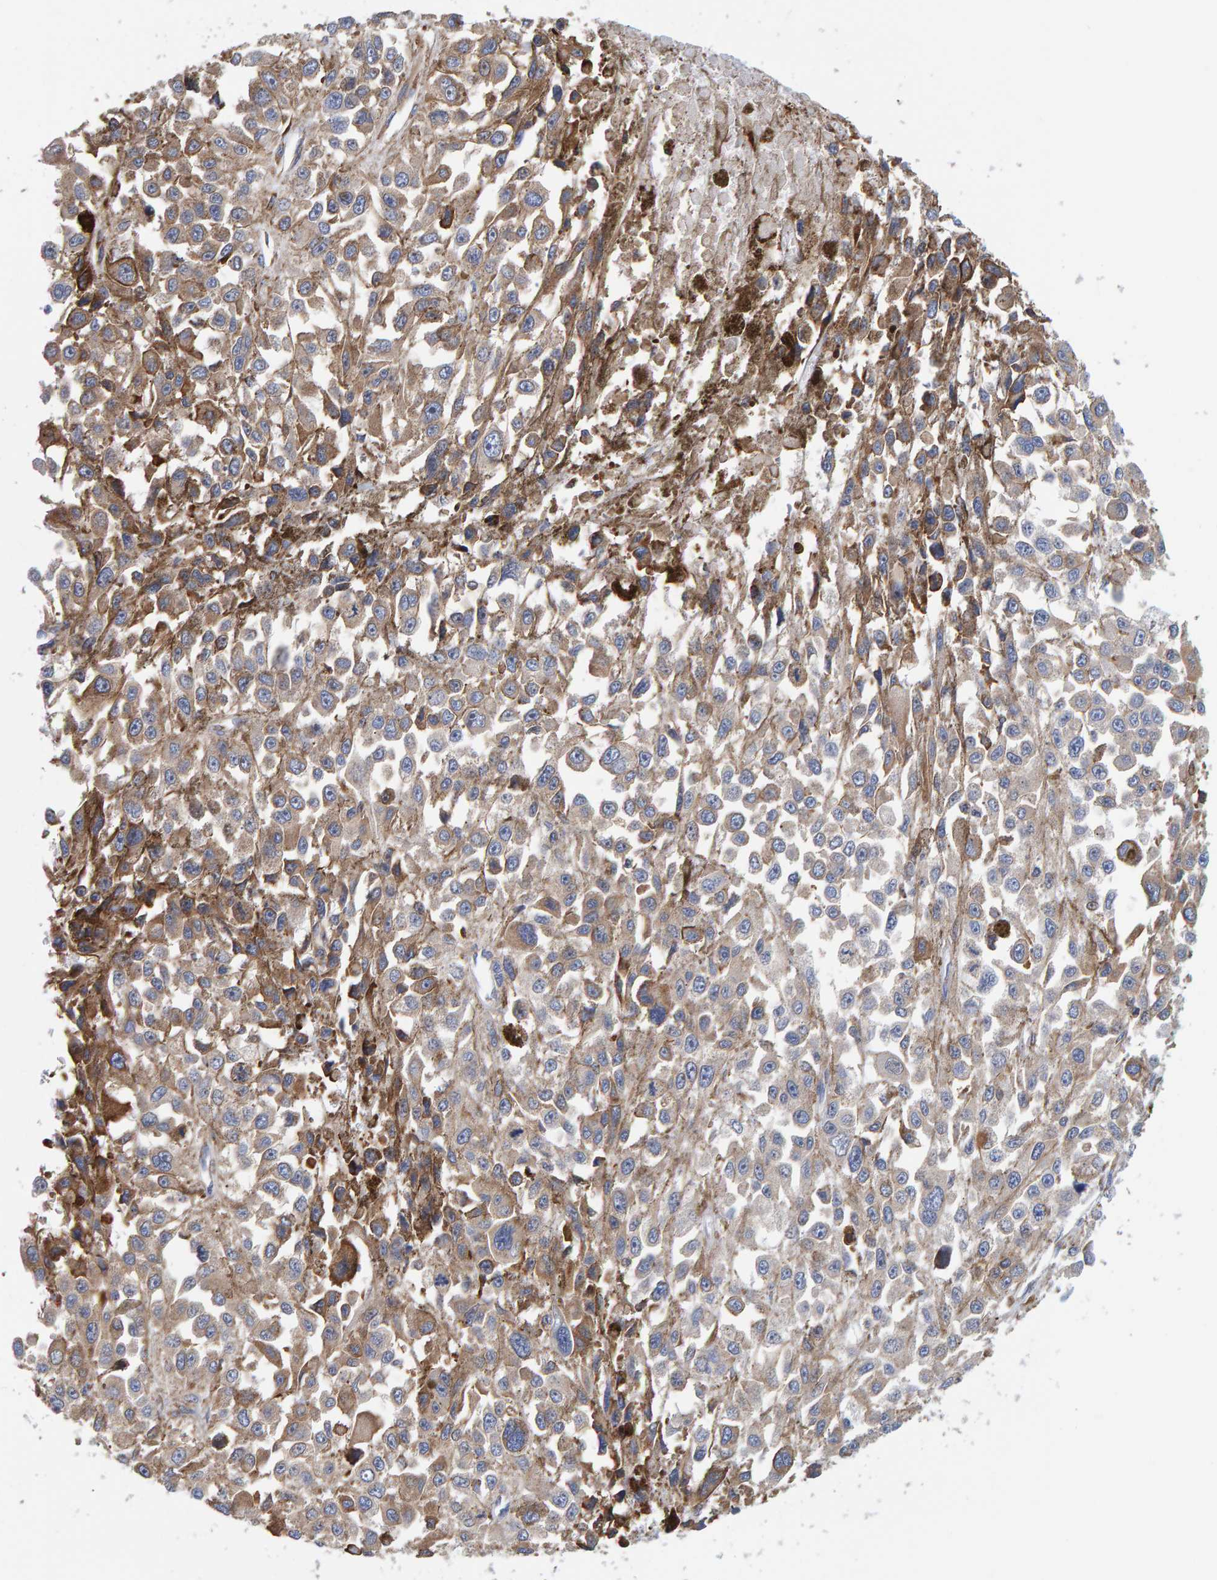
{"staining": {"intensity": "weak", "quantity": "25%-75%", "location": "cytoplasmic/membranous"}, "tissue": "melanoma", "cell_type": "Tumor cells", "image_type": "cancer", "snomed": [{"axis": "morphology", "description": "Malignant melanoma, Metastatic site"}, {"axis": "topography", "description": "Lymph node"}], "caption": "Protein staining of malignant melanoma (metastatic site) tissue exhibits weak cytoplasmic/membranous positivity in approximately 25%-75% of tumor cells.", "gene": "SGPL1", "patient": {"sex": "male", "age": 59}}